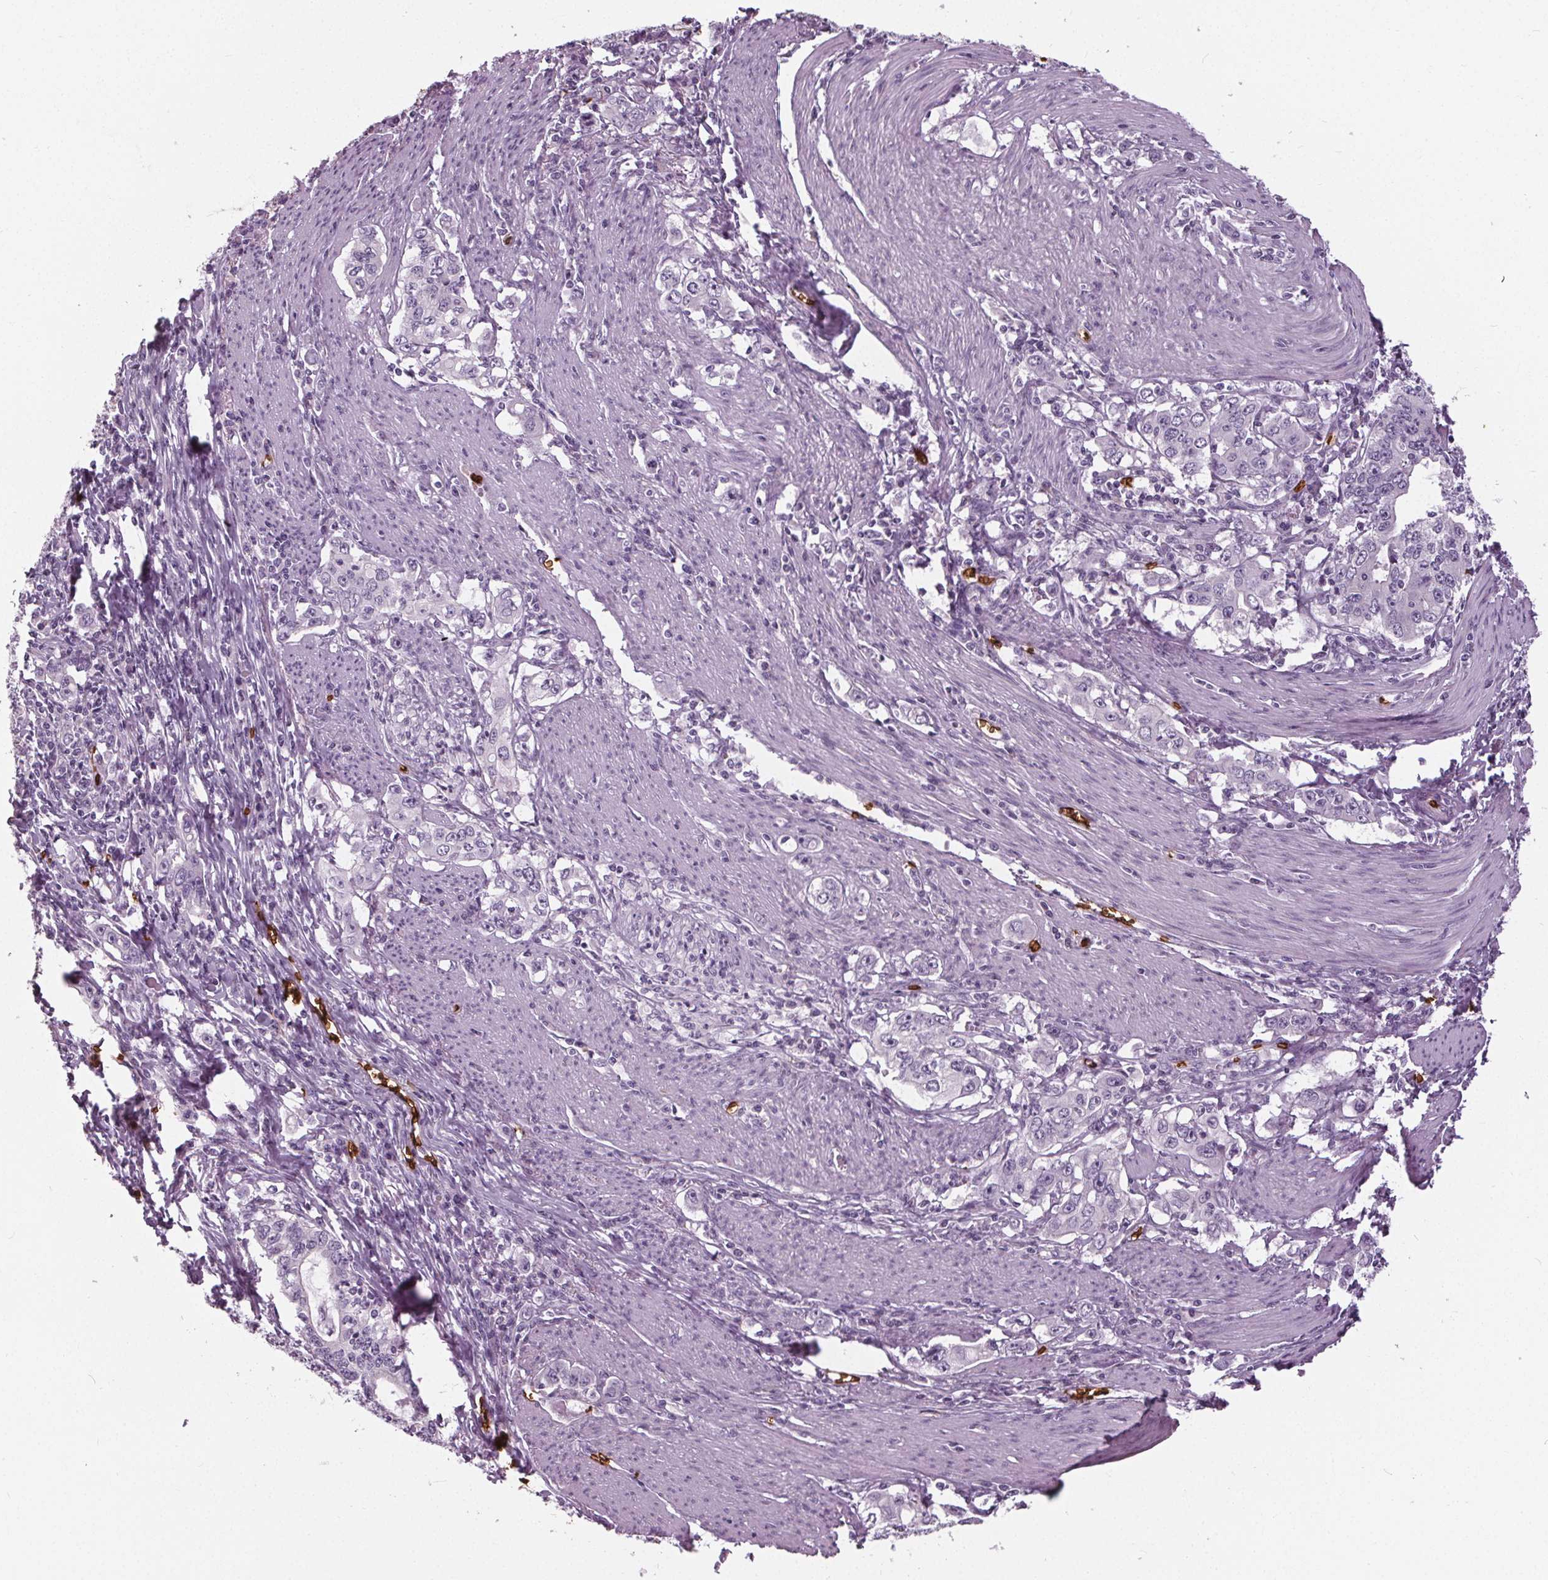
{"staining": {"intensity": "negative", "quantity": "none", "location": "none"}, "tissue": "stomach cancer", "cell_type": "Tumor cells", "image_type": "cancer", "snomed": [{"axis": "morphology", "description": "Adenocarcinoma, NOS"}, {"axis": "topography", "description": "Stomach, lower"}], "caption": "Stomach adenocarcinoma stained for a protein using immunohistochemistry demonstrates no expression tumor cells.", "gene": "SLC4A1", "patient": {"sex": "female", "age": 72}}